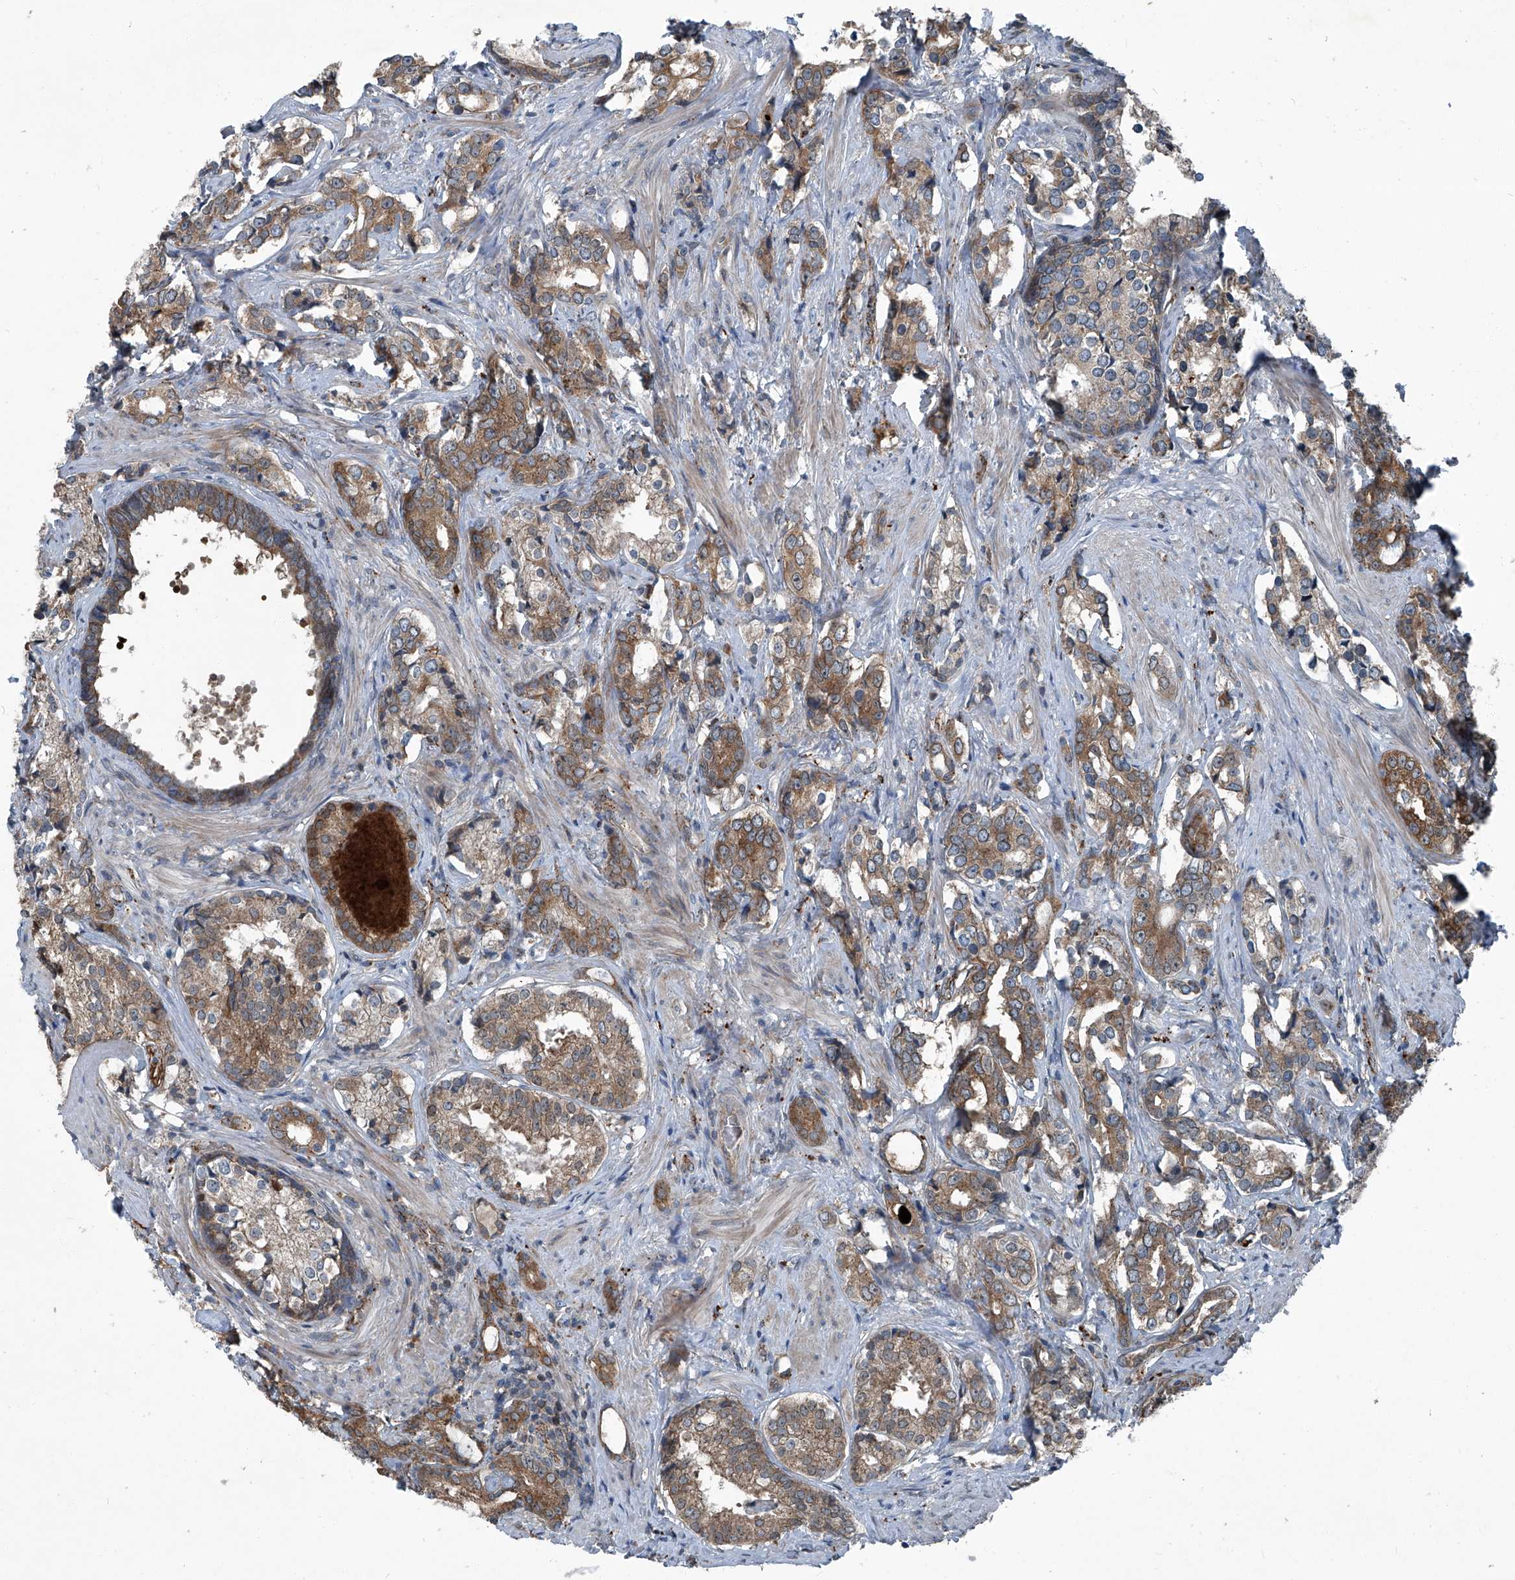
{"staining": {"intensity": "moderate", "quantity": ">75%", "location": "cytoplasmic/membranous"}, "tissue": "prostate cancer", "cell_type": "Tumor cells", "image_type": "cancer", "snomed": [{"axis": "morphology", "description": "Adenocarcinoma, High grade"}, {"axis": "topography", "description": "Prostate"}], "caption": "This is a histology image of IHC staining of prostate cancer (high-grade adenocarcinoma), which shows moderate staining in the cytoplasmic/membranous of tumor cells.", "gene": "SENP2", "patient": {"sex": "male", "age": 58}}